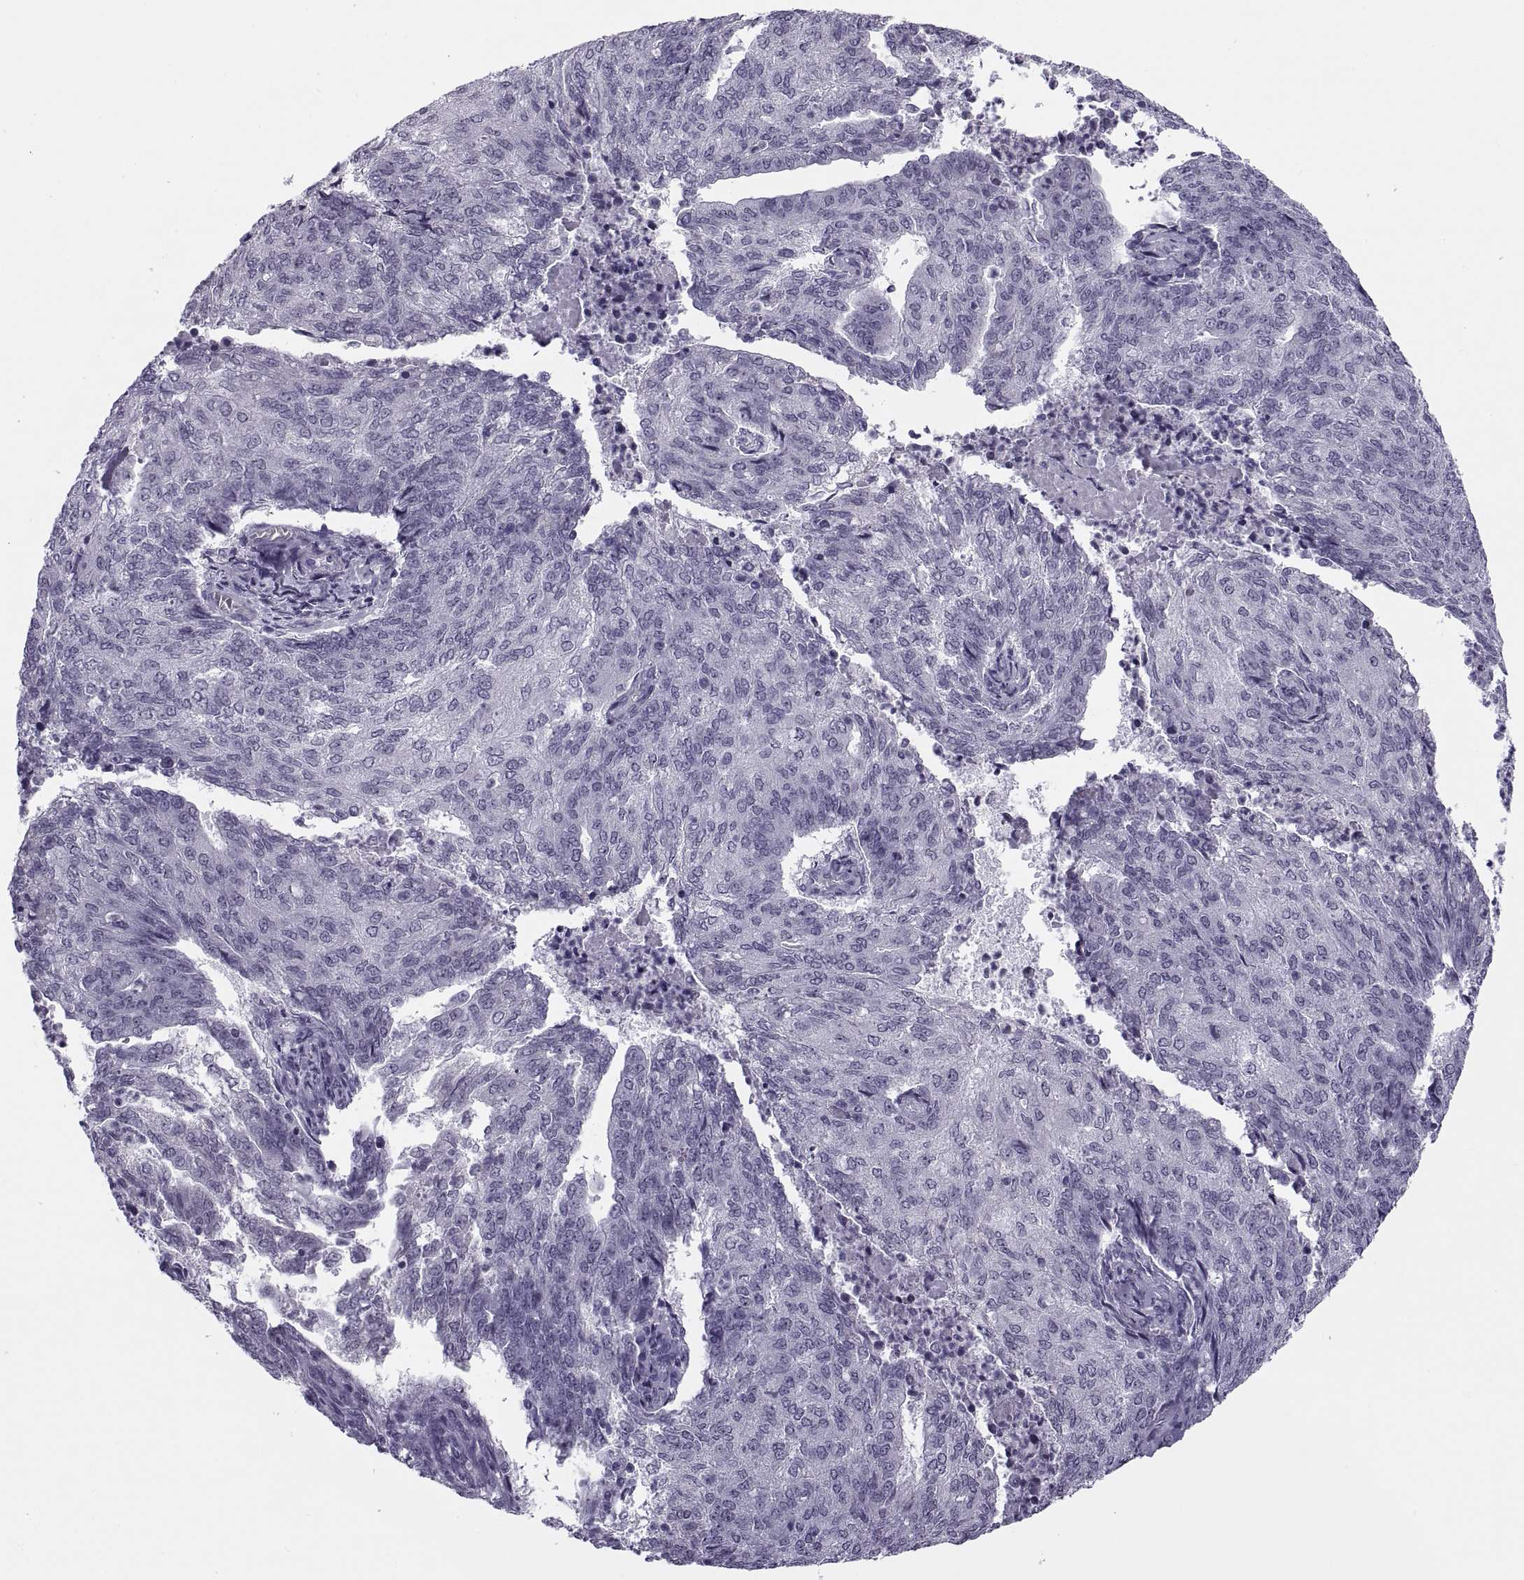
{"staining": {"intensity": "negative", "quantity": "none", "location": "none"}, "tissue": "endometrial cancer", "cell_type": "Tumor cells", "image_type": "cancer", "snomed": [{"axis": "morphology", "description": "Adenocarcinoma, NOS"}, {"axis": "topography", "description": "Endometrium"}], "caption": "Histopathology image shows no significant protein positivity in tumor cells of endometrial cancer (adenocarcinoma). The staining was performed using DAB (3,3'-diaminobenzidine) to visualize the protein expression in brown, while the nuclei were stained in blue with hematoxylin (Magnification: 20x).", "gene": "TBC1D3G", "patient": {"sex": "female", "age": 82}}